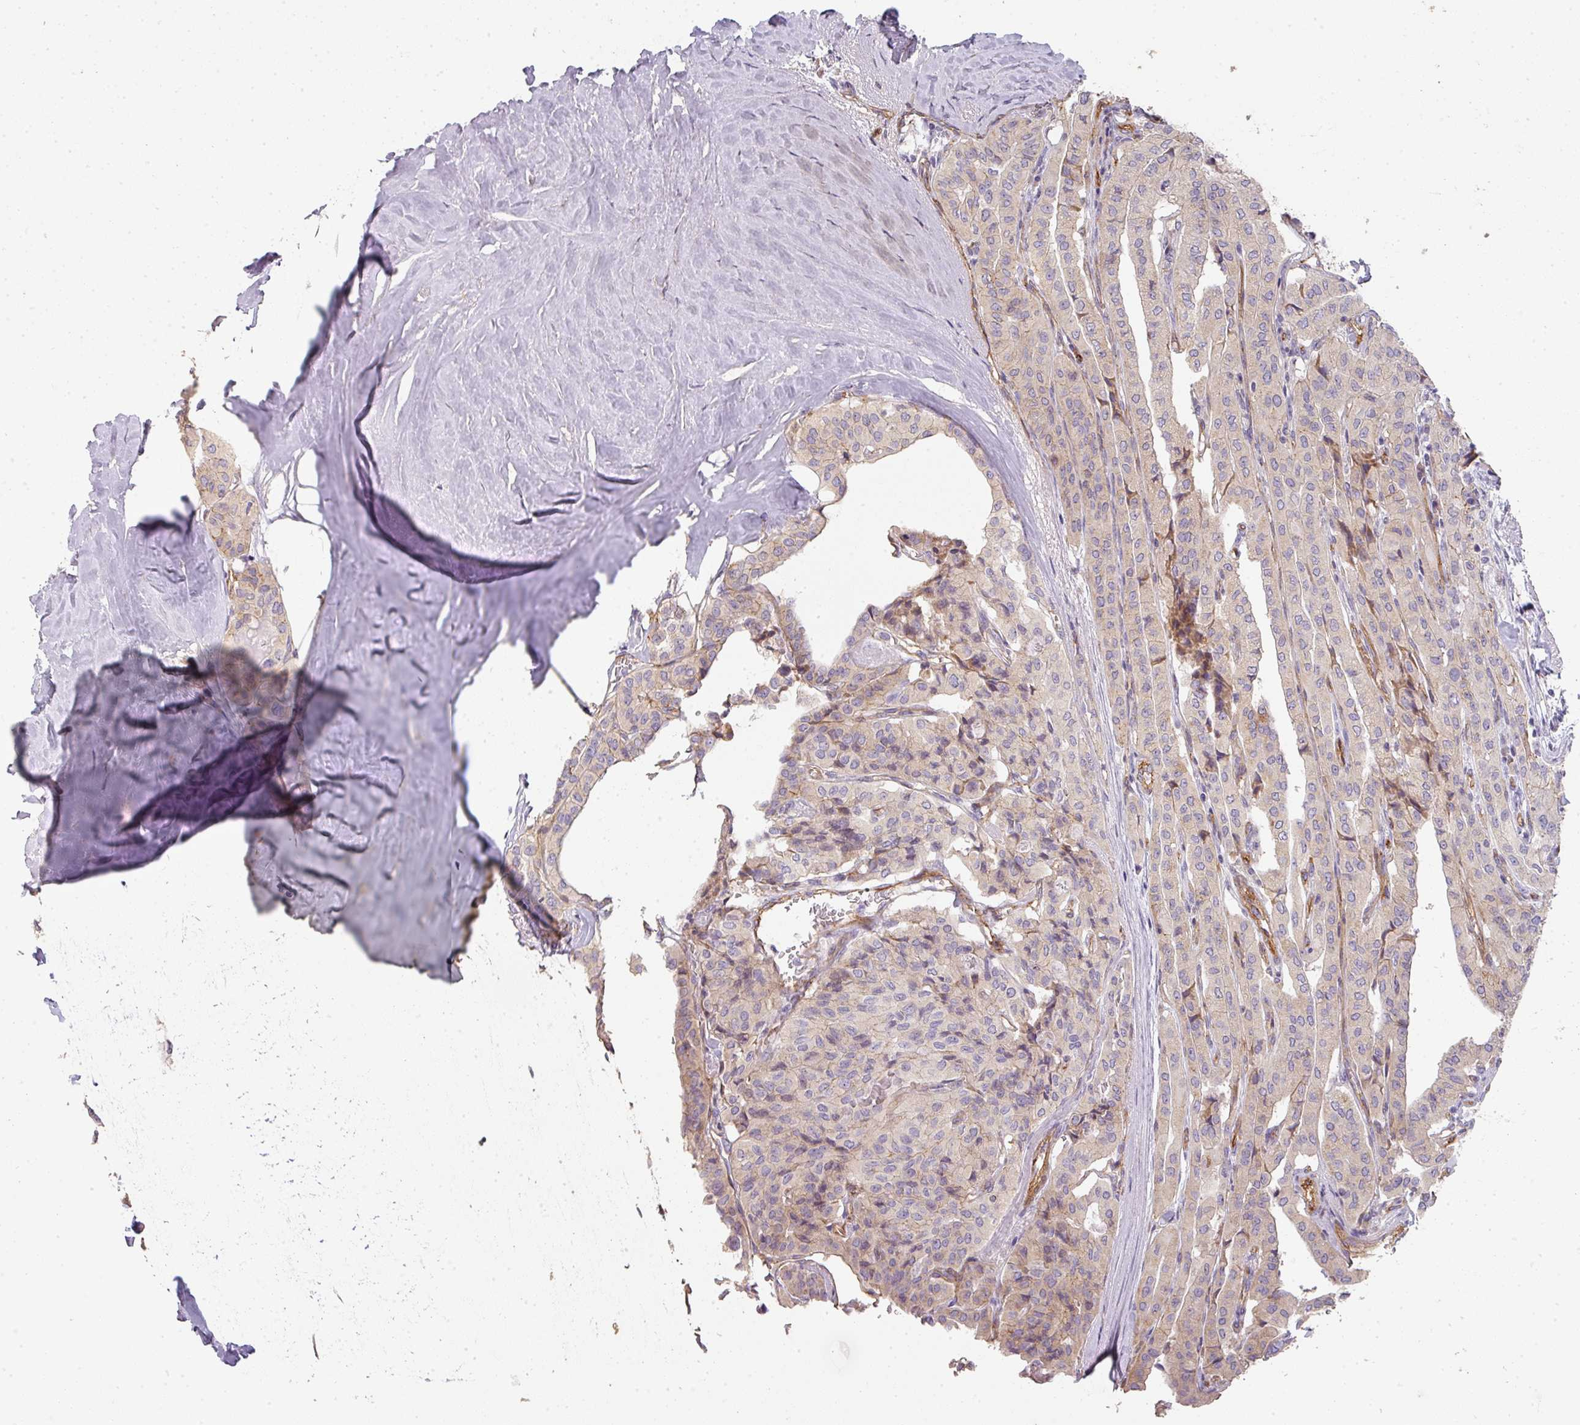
{"staining": {"intensity": "weak", "quantity": "<25%", "location": "cytoplasmic/membranous"}, "tissue": "thyroid cancer", "cell_type": "Tumor cells", "image_type": "cancer", "snomed": [{"axis": "morphology", "description": "Papillary adenocarcinoma, NOS"}, {"axis": "topography", "description": "Thyroid gland"}], "caption": "Immunohistochemistry (IHC) image of neoplastic tissue: human thyroid cancer (papillary adenocarcinoma) stained with DAB (3,3'-diaminobenzidine) shows no significant protein staining in tumor cells.", "gene": "PCDH1", "patient": {"sex": "female", "age": 59}}